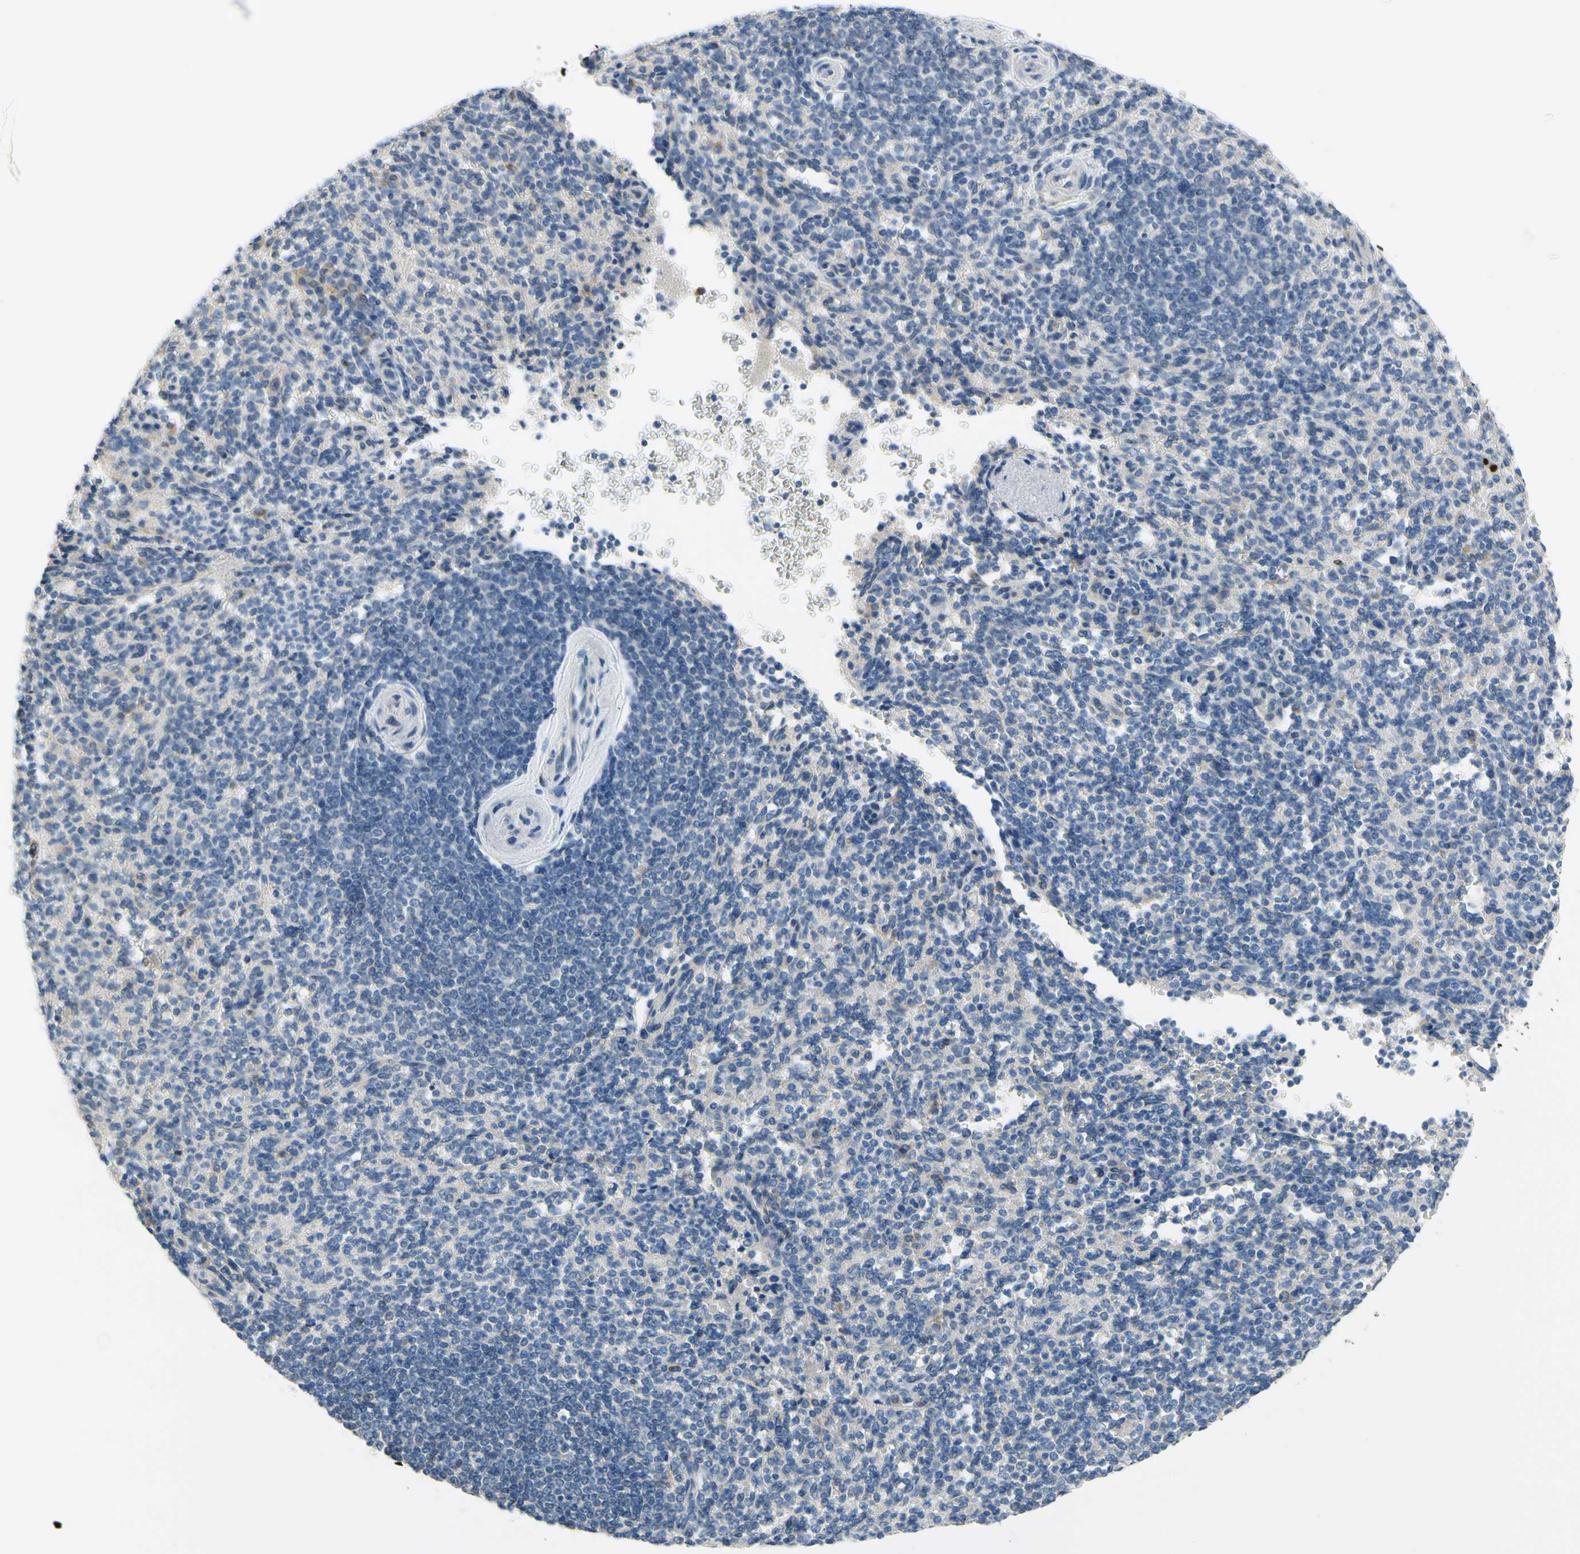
{"staining": {"intensity": "negative", "quantity": "none", "location": "none"}, "tissue": "spleen", "cell_type": "Cells in red pulp", "image_type": "normal", "snomed": [{"axis": "morphology", "description": "Normal tissue, NOS"}, {"axis": "topography", "description": "Spleen"}], "caption": "This image is of unremarkable spleen stained with IHC to label a protein in brown with the nuclei are counter-stained blue. There is no expression in cells in red pulp. Nuclei are stained in blue.", "gene": "CKAP2", "patient": {"sex": "female", "age": 74}}